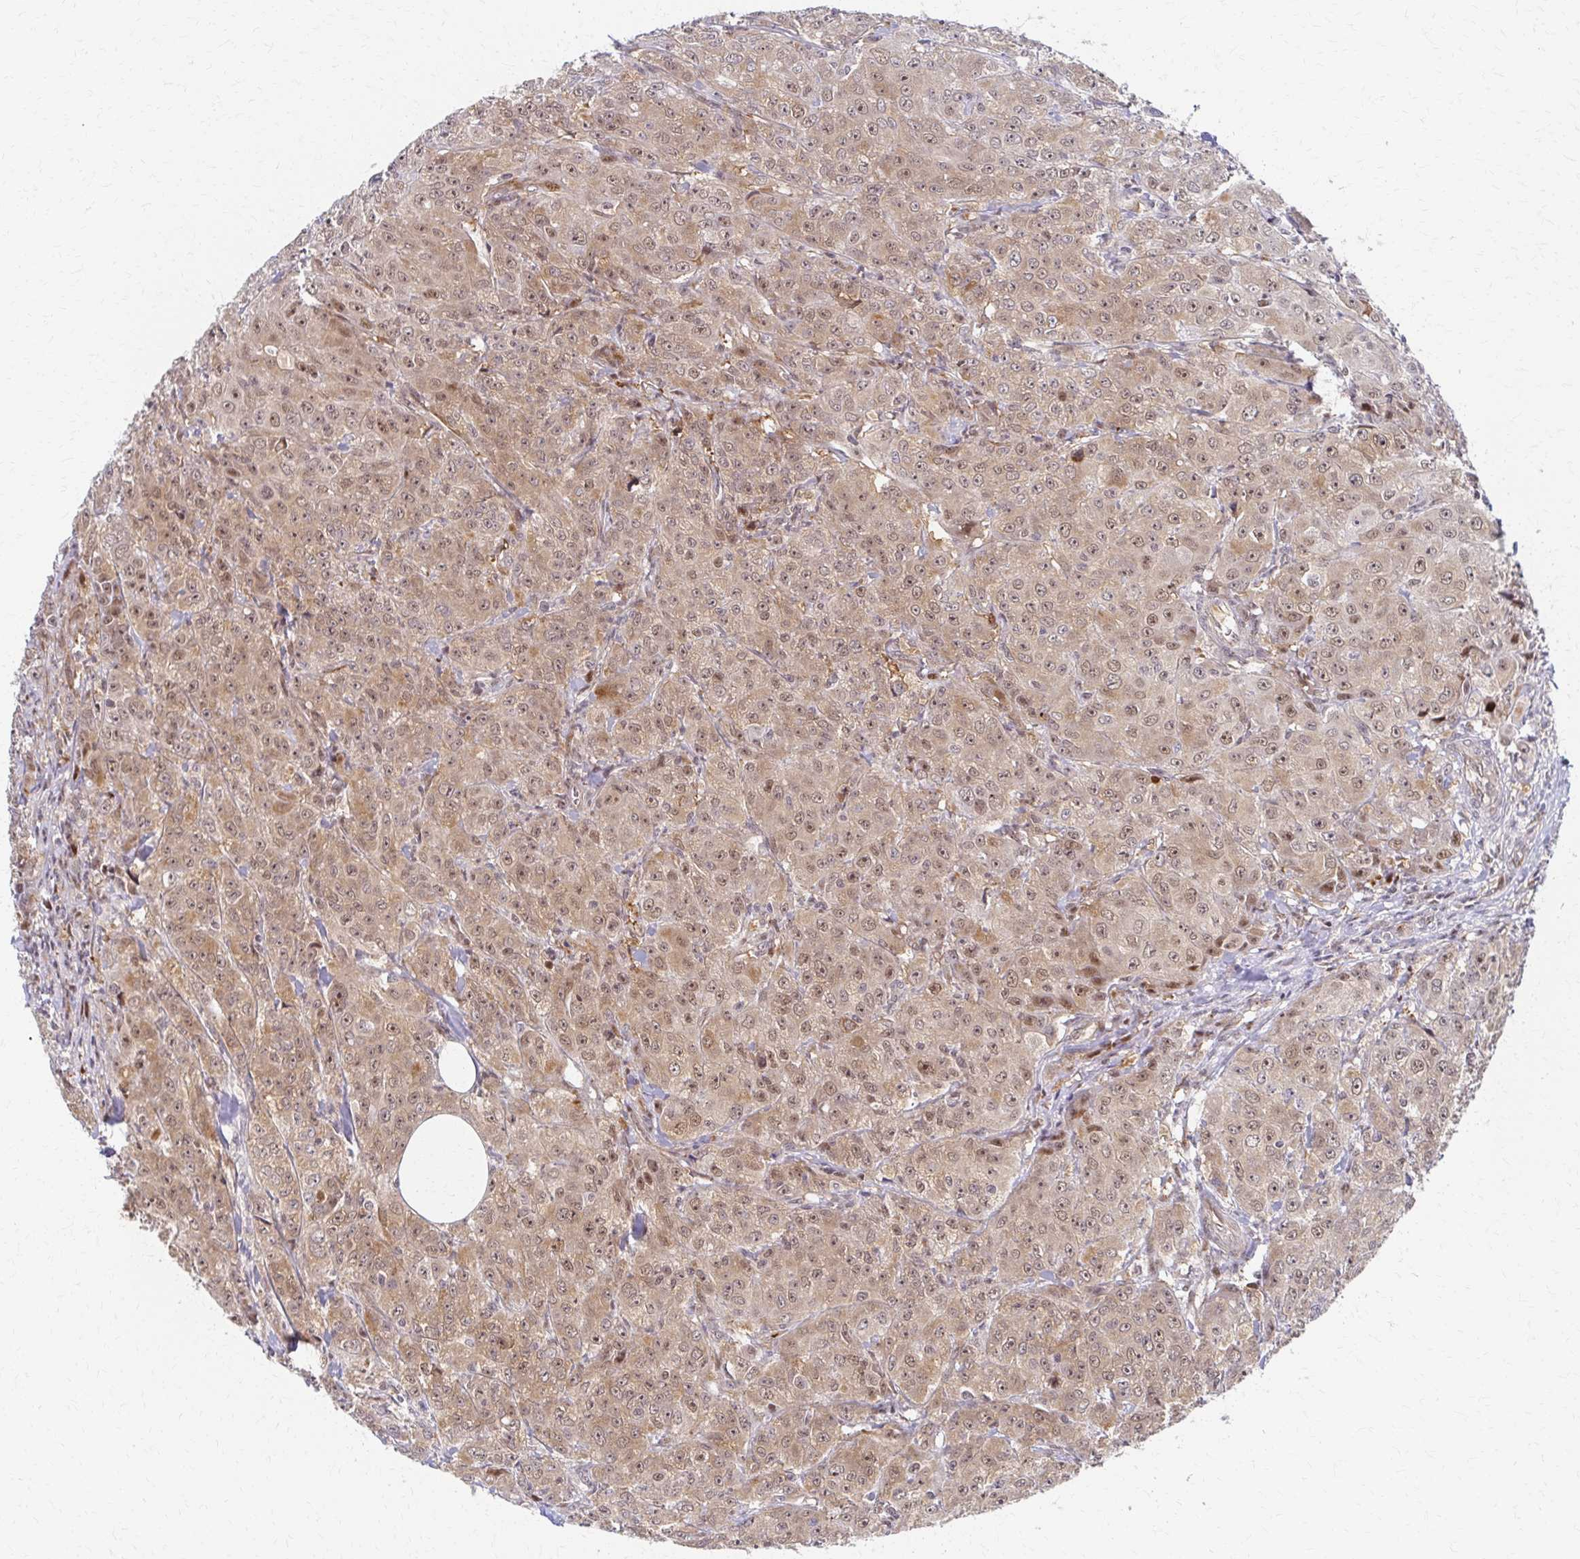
{"staining": {"intensity": "weak", "quantity": ">75%", "location": "cytoplasmic/membranous,nuclear"}, "tissue": "breast cancer", "cell_type": "Tumor cells", "image_type": "cancer", "snomed": [{"axis": "morphology", "description": "Normal tissue, NOS"}, {"axis": "morphology", "description": "Duct carcinoma"}, {"axis": "topography", "description": "Breast"}], "caption": "DAB immunohistochemical staining of human breast cancer (invasive ductal carcinoma) shows weak cytoplasmic/membranous and nuclear protein expression in approximately >75% of tumor cells.", "gene": "PSMD7", "patient": {"sex": "female", "age": 43}}